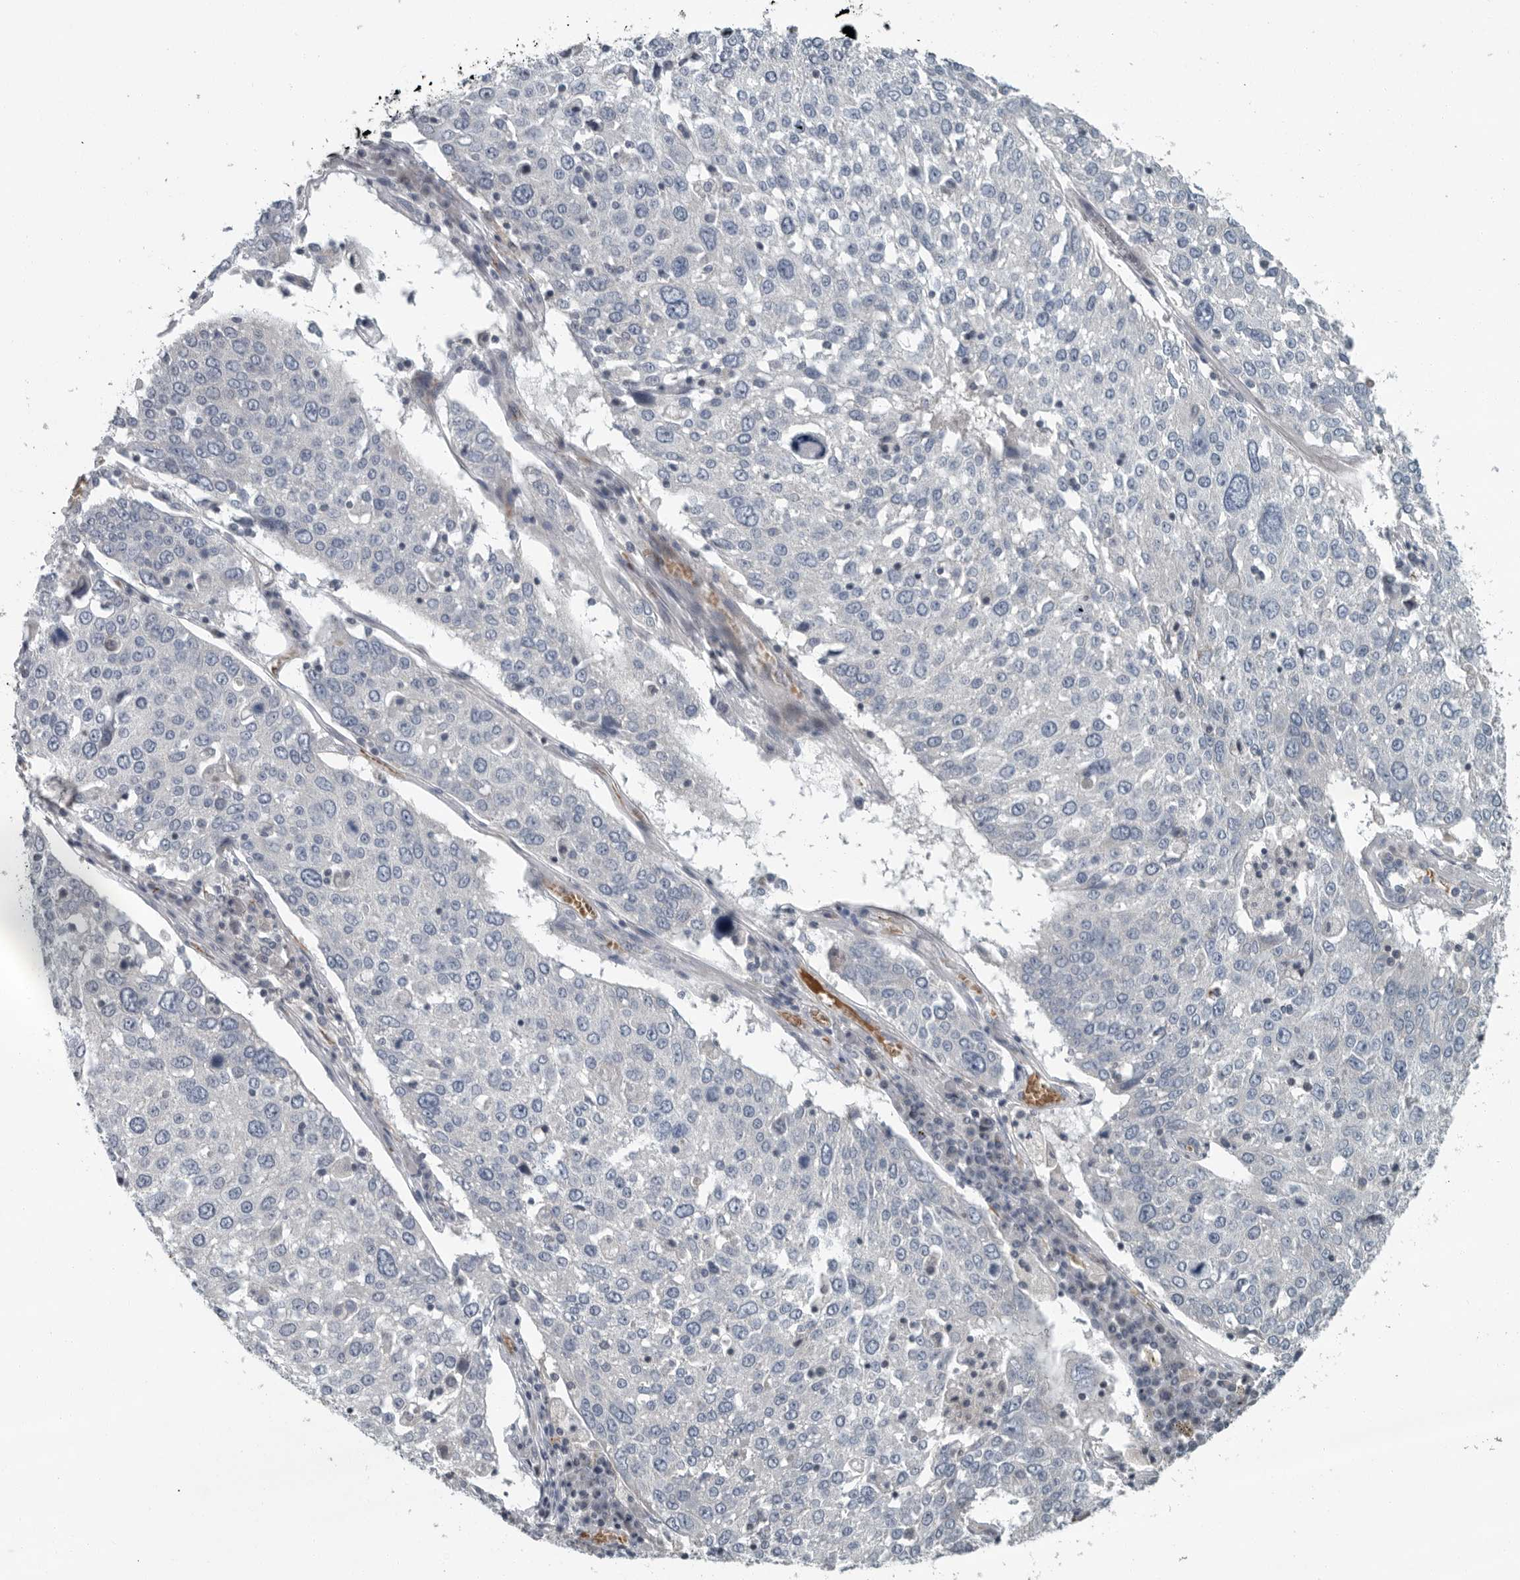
{"staining": {"intensity": "negative", "quantity": "none", "location": "none"}, "tissue": "lung cancer", "cell_type": "Tumor cells", "image_type": "cancer", "snomed": [{"axis": "morphology", "description": "Squamous cell carcinoma, NOS"}, {"axis": "topography", "description": "Lung"}], "caption": "This is an IHC image of human lung squamous cell carcinoma. There is no staining in tumor cells.", "gene": "MPP3", "patient": {"sex": "male", "age": 65}}